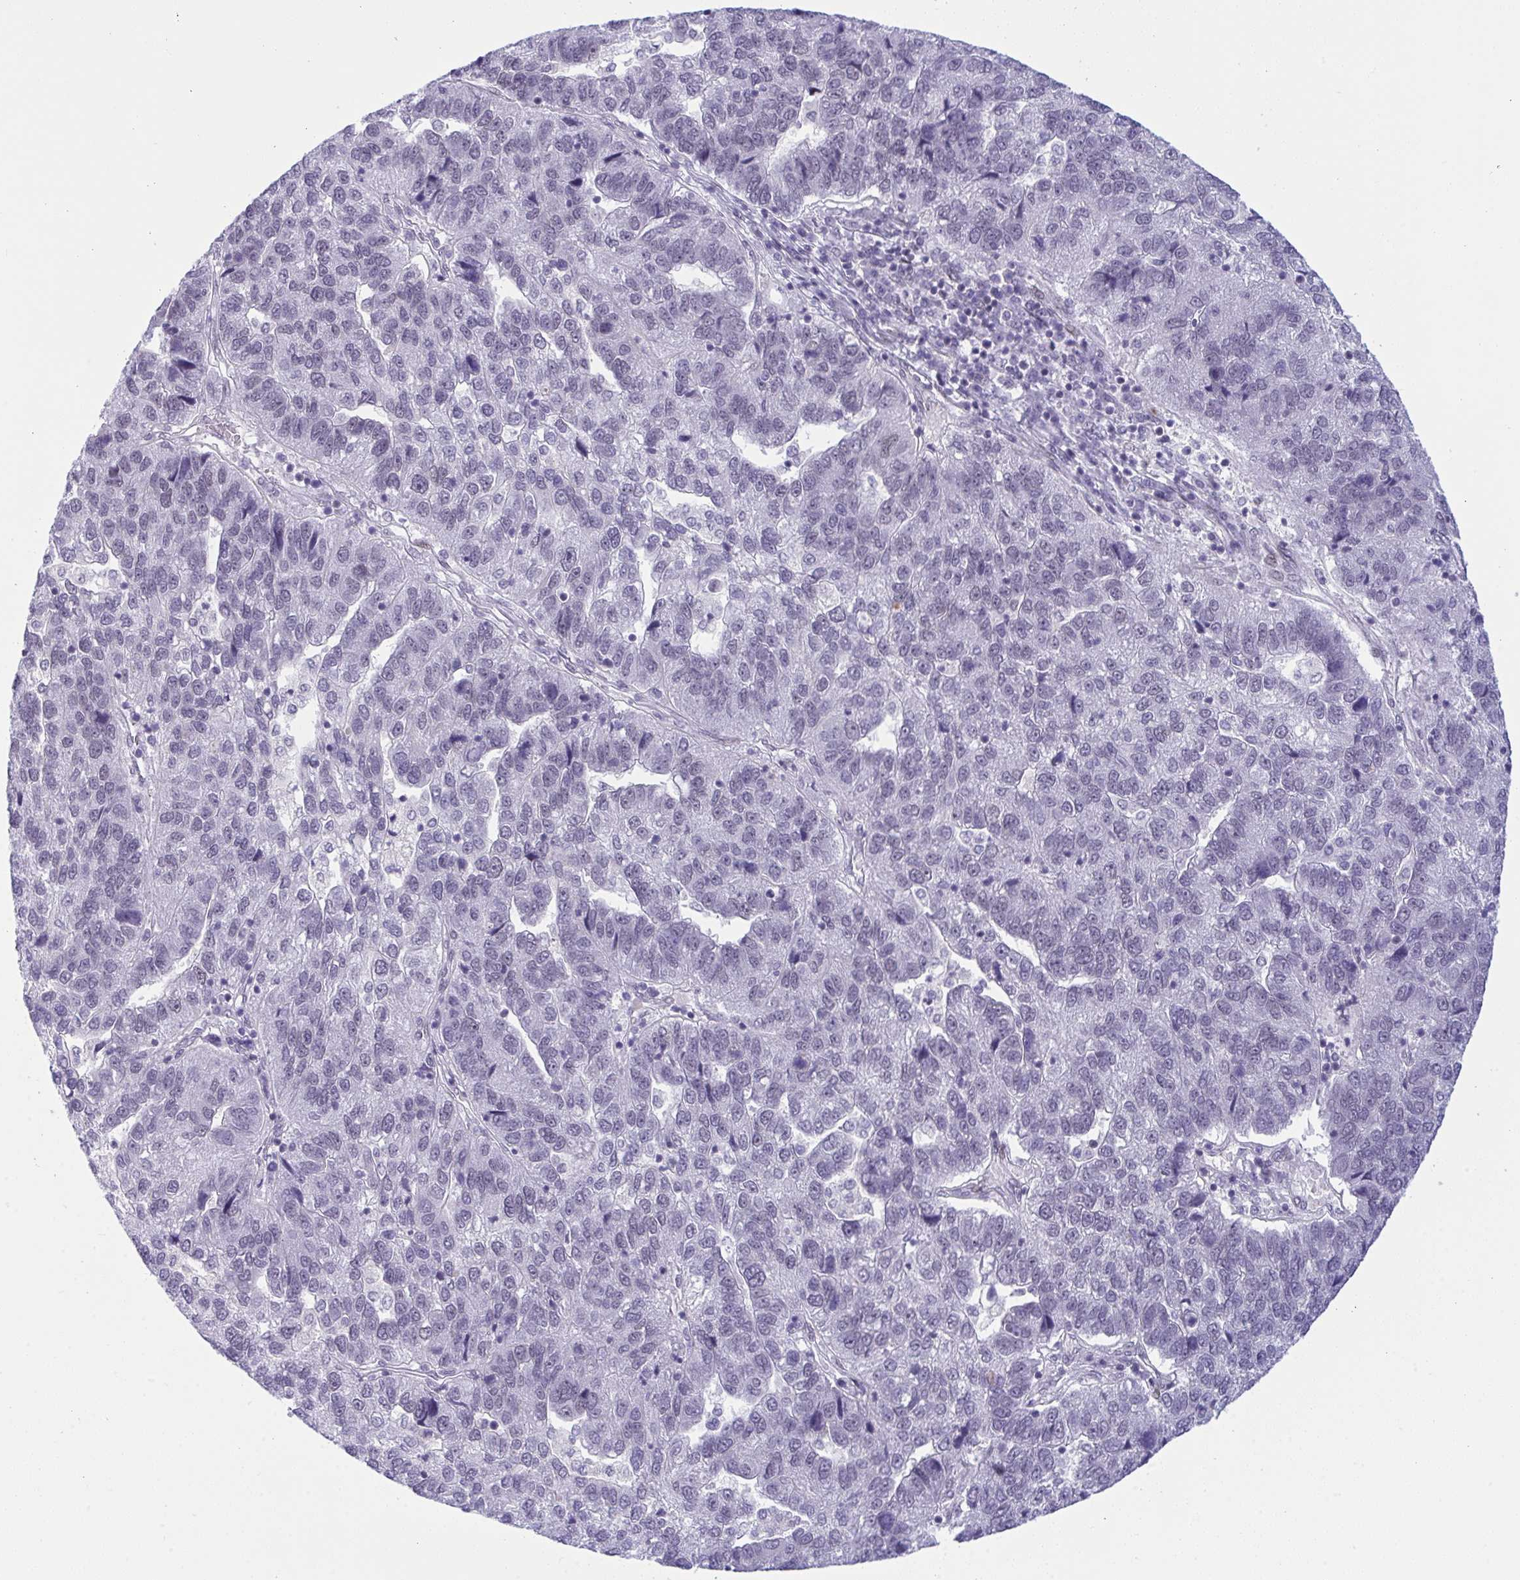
{"staining": {"intensity": "negative", "quantity": "none", "location": "none"}, "tissue": "pancreatic cancer", "cell_type": "Tumor cells", "image_type": "cancer", "snomed": [{"axis": "morphology", "description": "Adenocarcinoma, NOS"}, {"axis": "topography", "description": "Pancreas"}], "caption": "IHC of pancreatic cancer (adenocarcinoma) displays no staining in tumor cells.", "gene": "ZFHX3", "patient": {"sex": "female", "age": 61}}